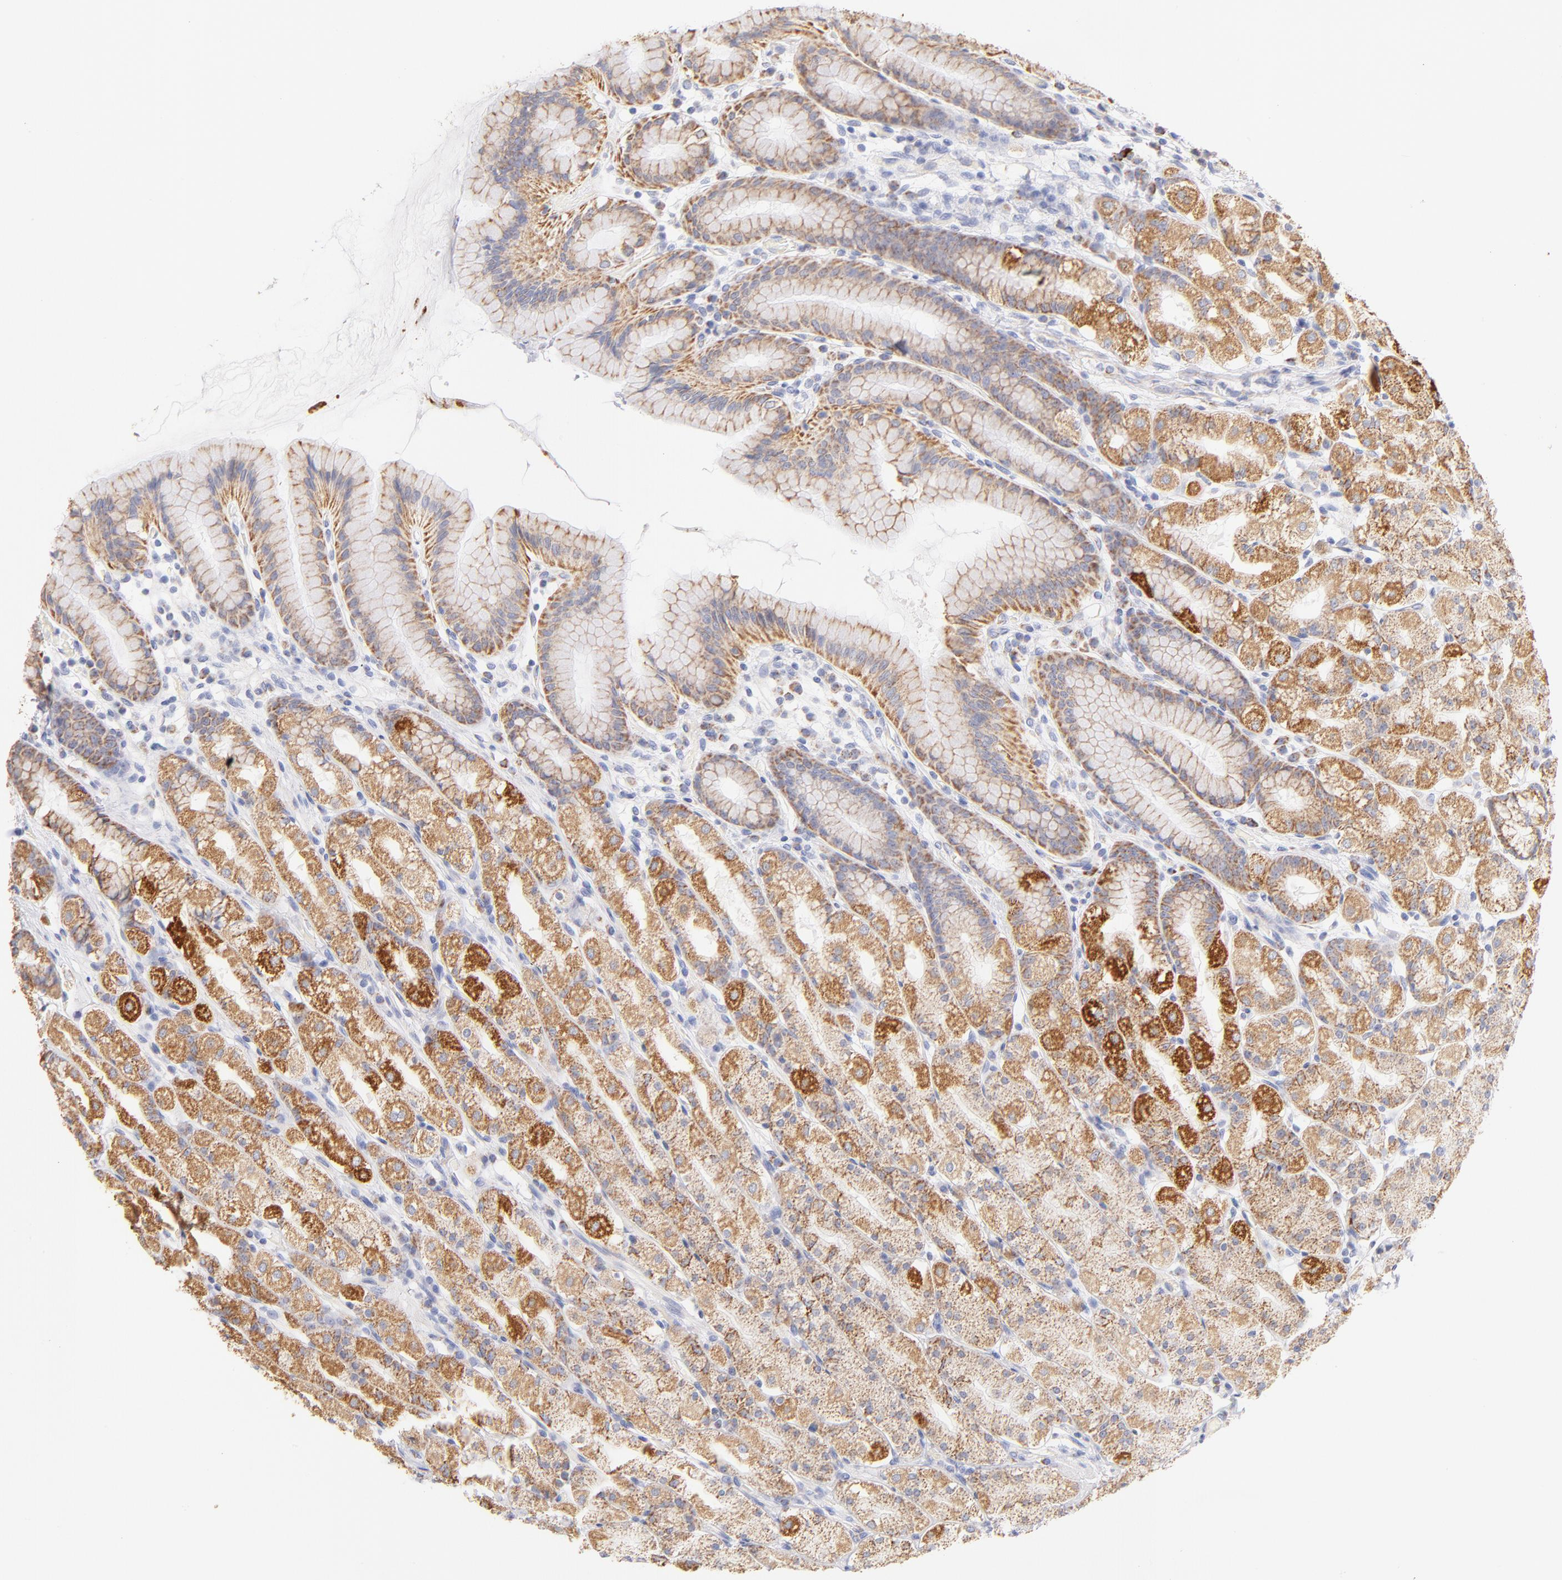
{"staining": {"intensity": "moderate", "quantity": ">75%", "location": "cytoplasmic/membranous"}, "tissue": "stomach", "cell_type": "Glandular cells", "image_type": "normal", "snomed": [{"axis": "morphology", "description": "Normal tissue, NOS"}, {"axis": "topography", "description": "Stomach, upper"}], "caption": "Moderate cytoplasmic/membranous staining for a protein is seen in about >75% of glandular cells of normal stomach using immunohistochemistry.", "gene": "AIFM1", "patient": {"sex": "male", "age": 68}}